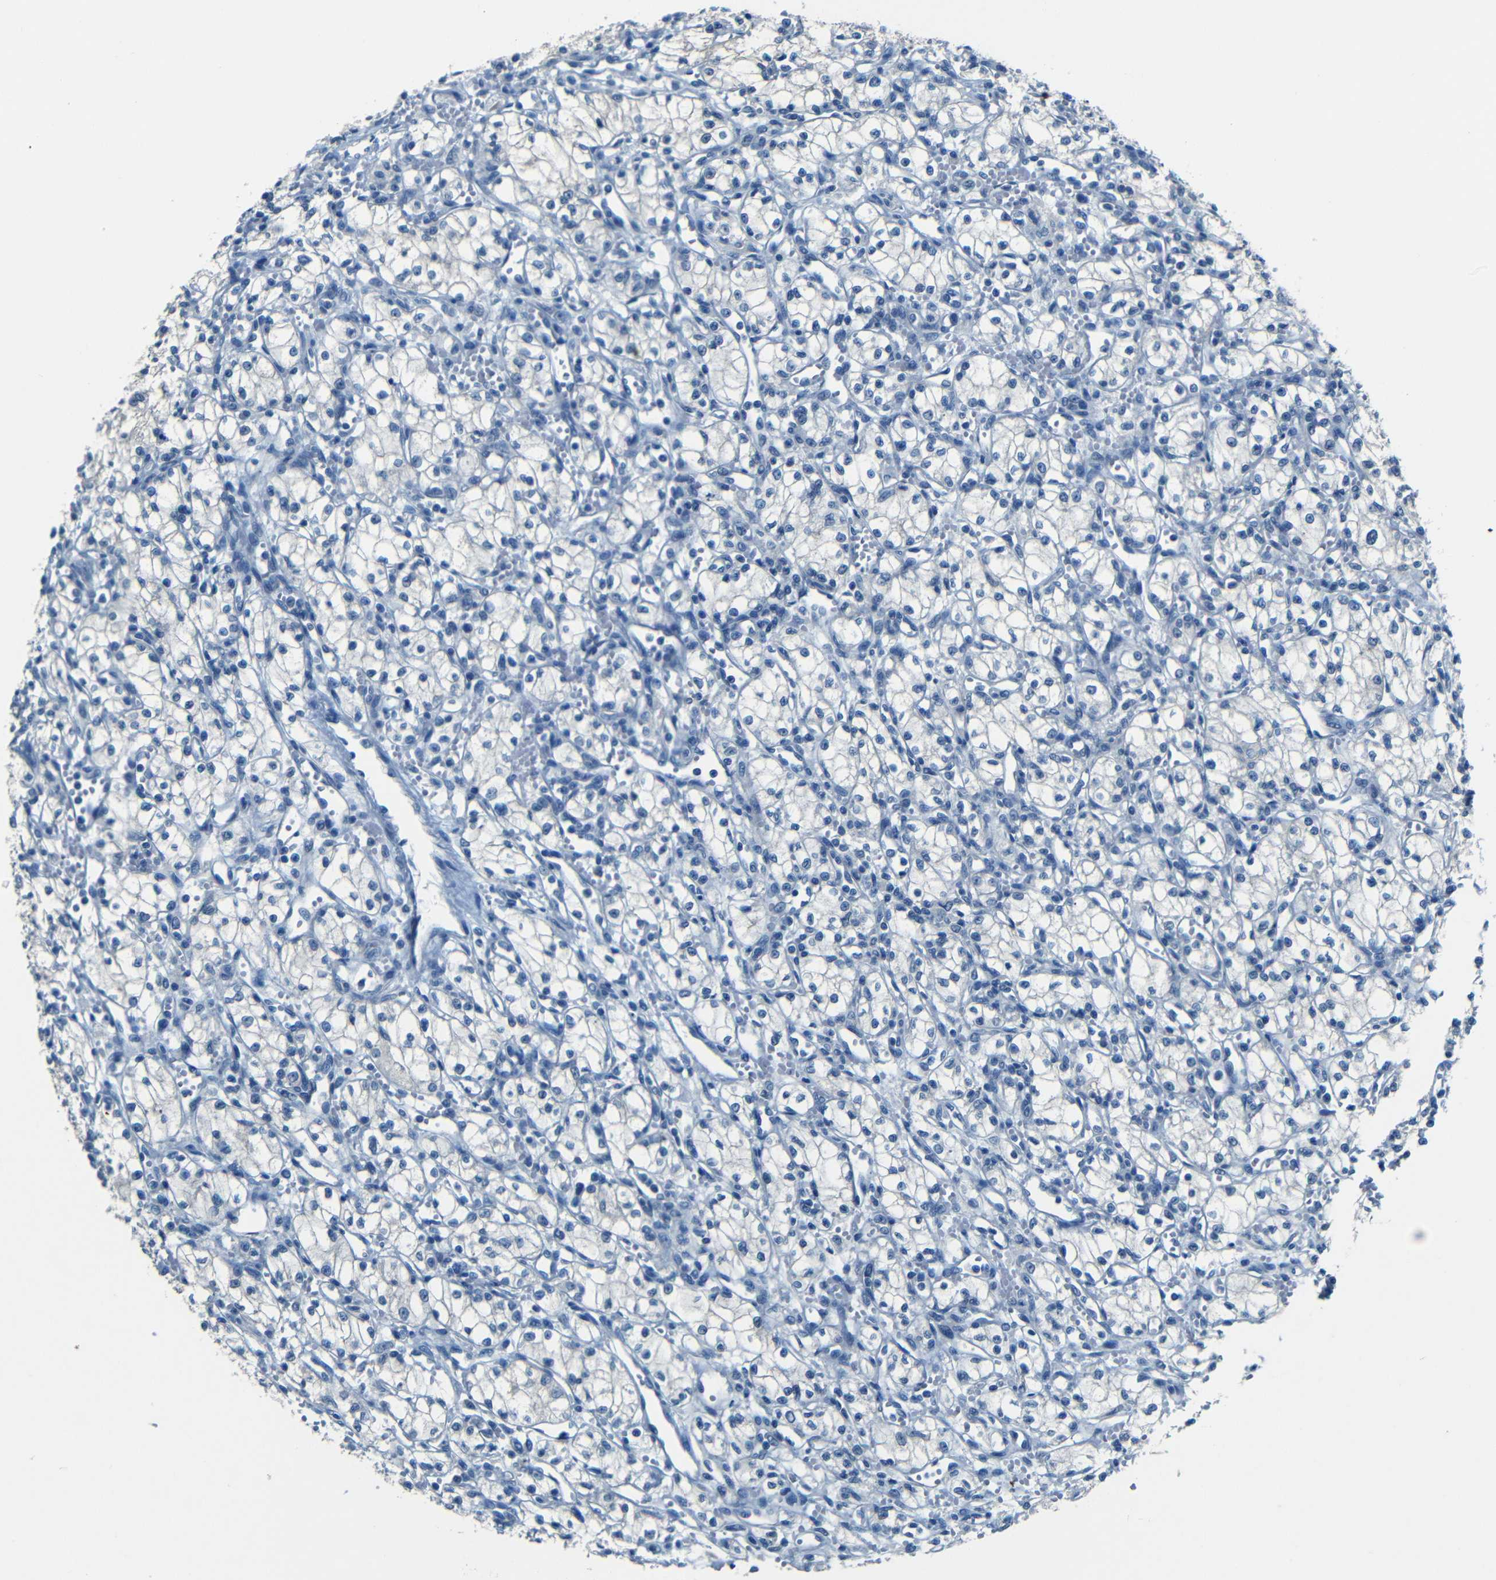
{"staining": {"intensity": "negative", "quantity": "none", "location": "none"}, "tissue": "renal cancer", "cell_type": "Tumor cells", "image_type": "cancer", "snomed": [{"axis": "morphology", "description": "Normal tissue, NOS"}, {"axis": "morphology", "description": "Adenocarcinoma, NOS"}, {"axis": "topography", "description": "Kidney"}], "caption": "Tumor cells are negative for protein expression in human renal cancer. The staining is performed using DAB brown chromogen with nuclei counter-stained in using hematoxylin.", "gene": "ZMAT1", "patient": {"sex": "male", "age": 59}}